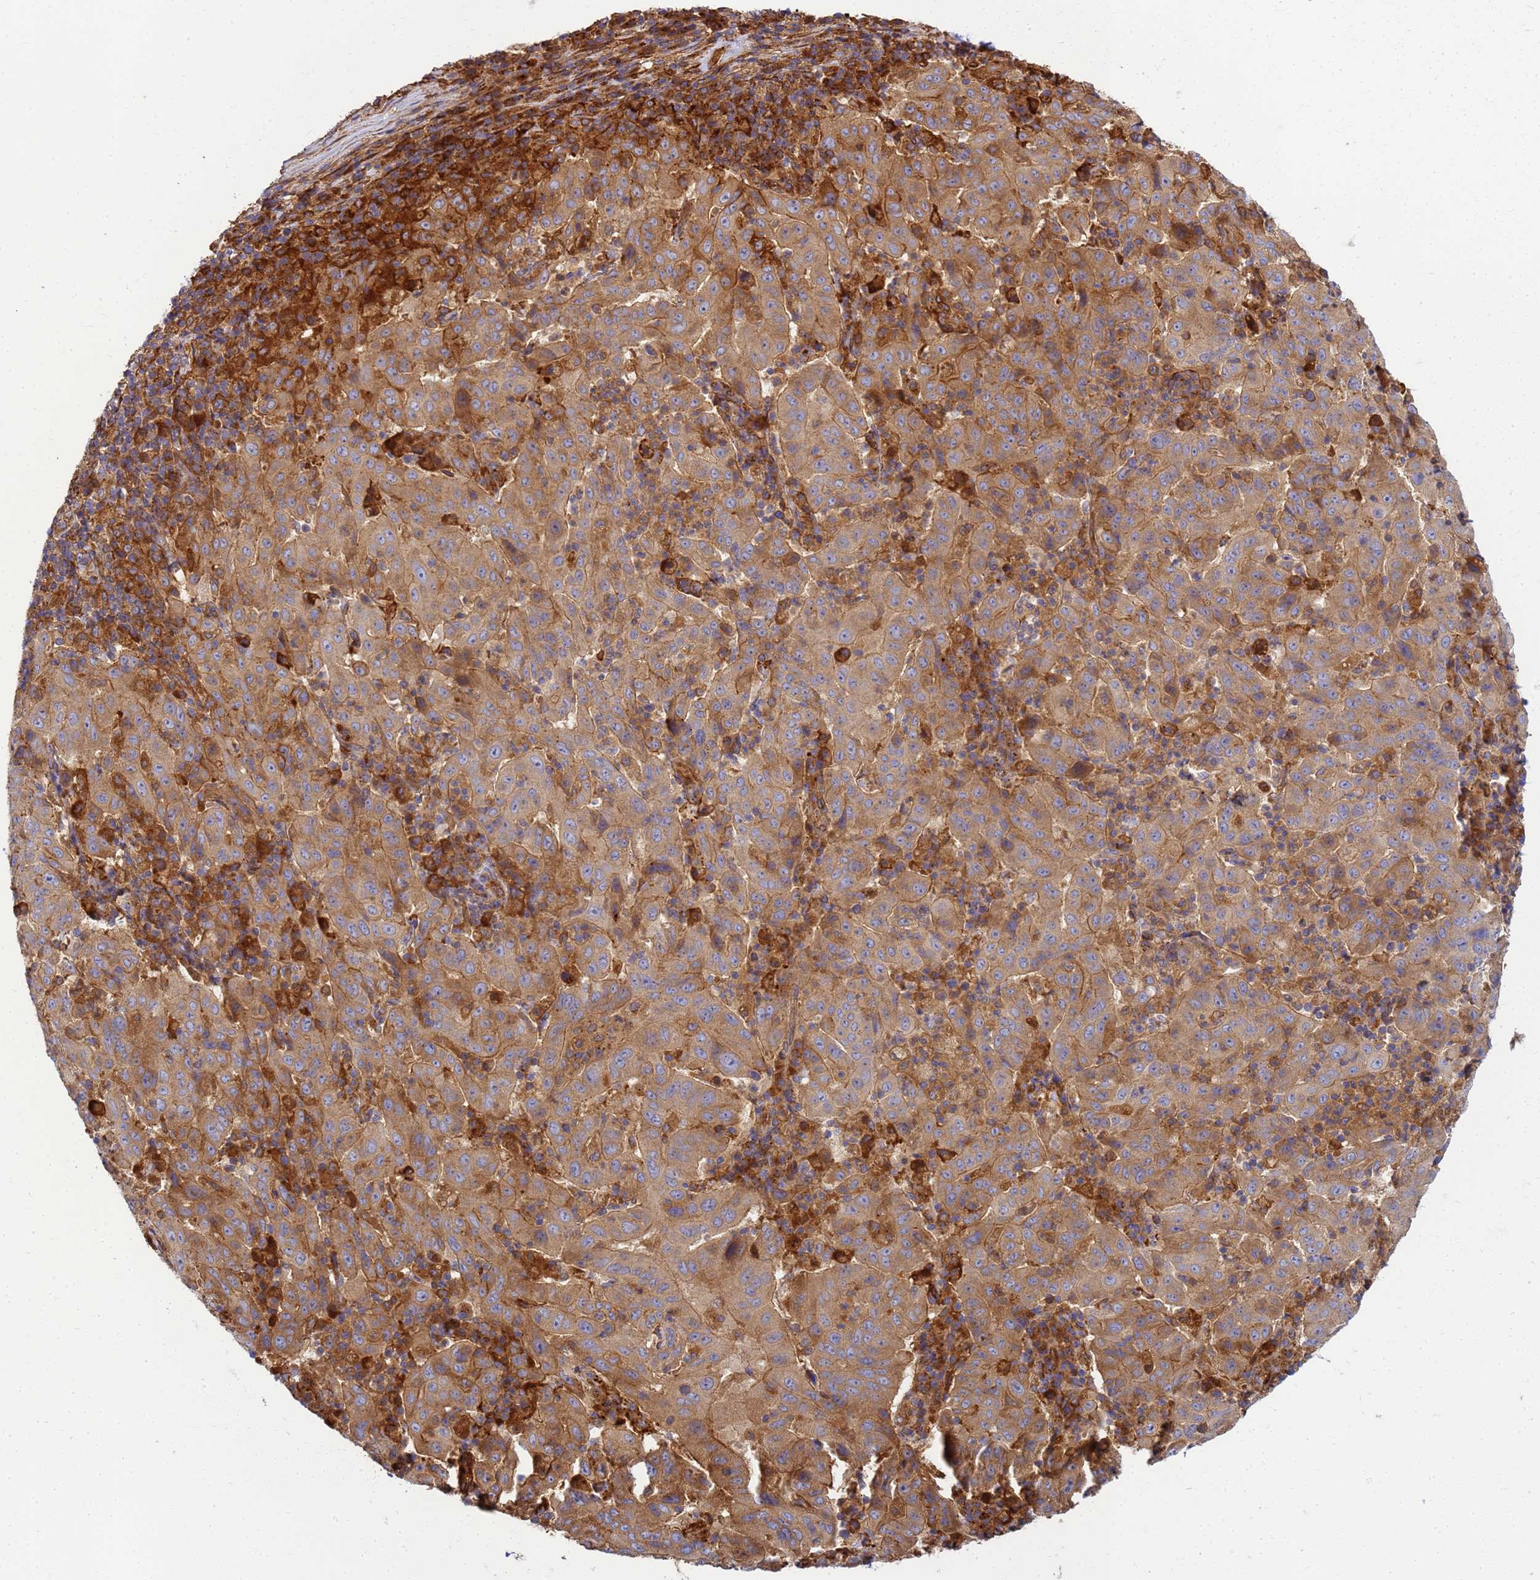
{"staining": {"intensity": "weak", "quantity": ">75%", "location": "cytoplasmic/membranous"}, "tissue": "pancreatic cancer", "cell_type": "Tumor cells", "image_type": "cancer", "snomed": [{"axis": "morphology", "description": "Adenocarcinoma, NOS"}, {"axis": "topography", "description": "Pancreas"}], "caption": "Pancreatic cancer (adenocarcinoma) stained with DAB immunohistochemistry demonstrates low levels of weak cytoplasmic/membranous expression in approximately >75% of tumor cells.", "gene": "C2CD5", "patient": {"sex": "male", "age": 63}}